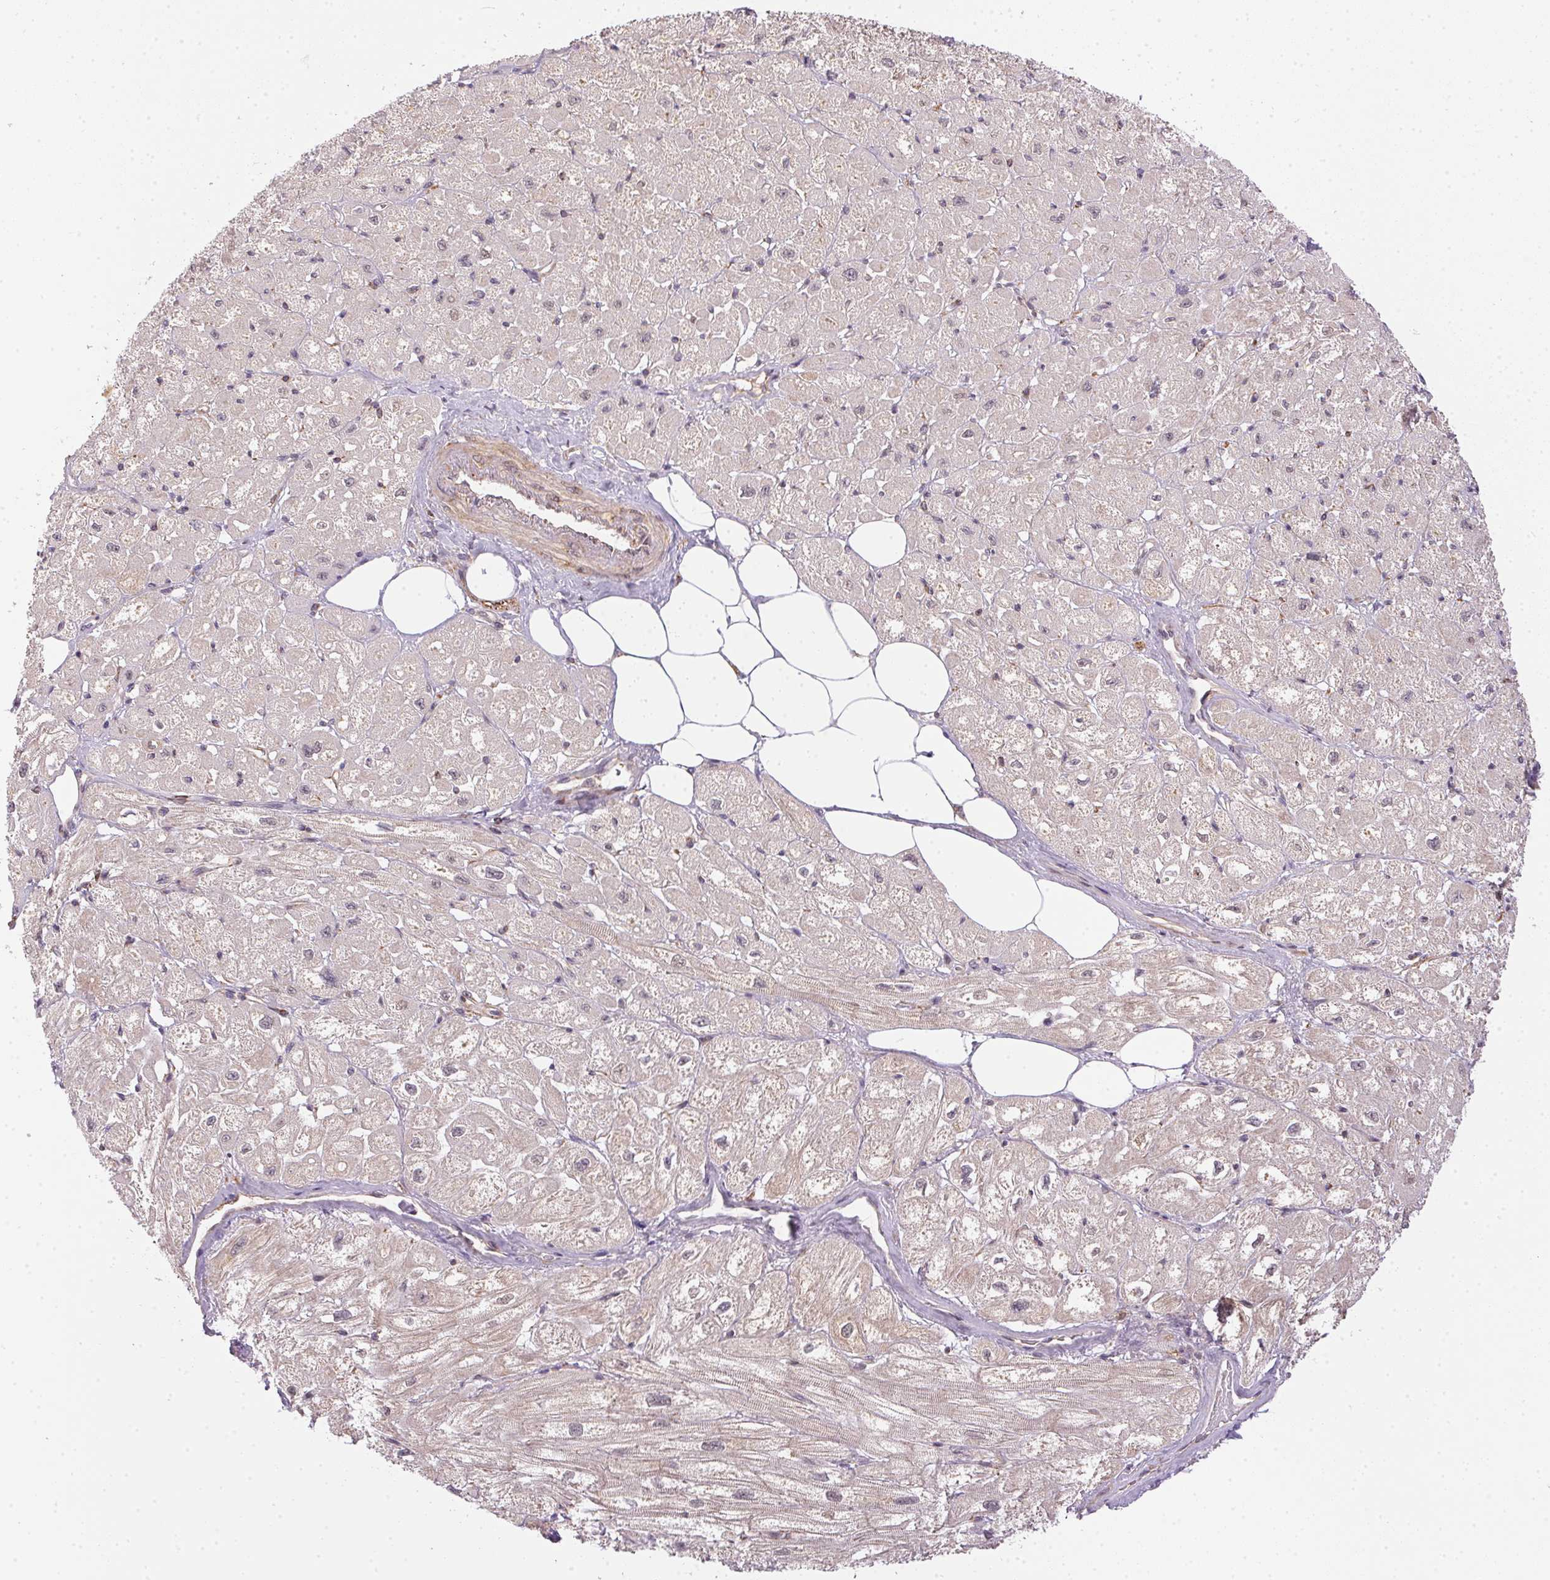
{"staining": {"intensity": "weak", "quantity": "25%-75%", "location": "cytoplasmic/membranous"}, "tissue": "heart muscle", "cell_type": "Cardiomyocytes", "image_type": "normal", "snomed": [{"axis": "morphology", "description": "Normal tissue, NOS"}, {"axis": "topography", "description": "Heart"}], "caption": "Immunohistochemical staining of benign heart muscle displays weak cytoplasmic/membranous protein staining in approximately 25%-75% of cardiomyocytes. (Stains: DAB (3,3'-diaminobenzidine) in brown, nuclei in blue, Microscopy: brightfield microscopy at high magnification).", "gene": "CFAP92", "patient": {"sex": "female", "age": 62}}